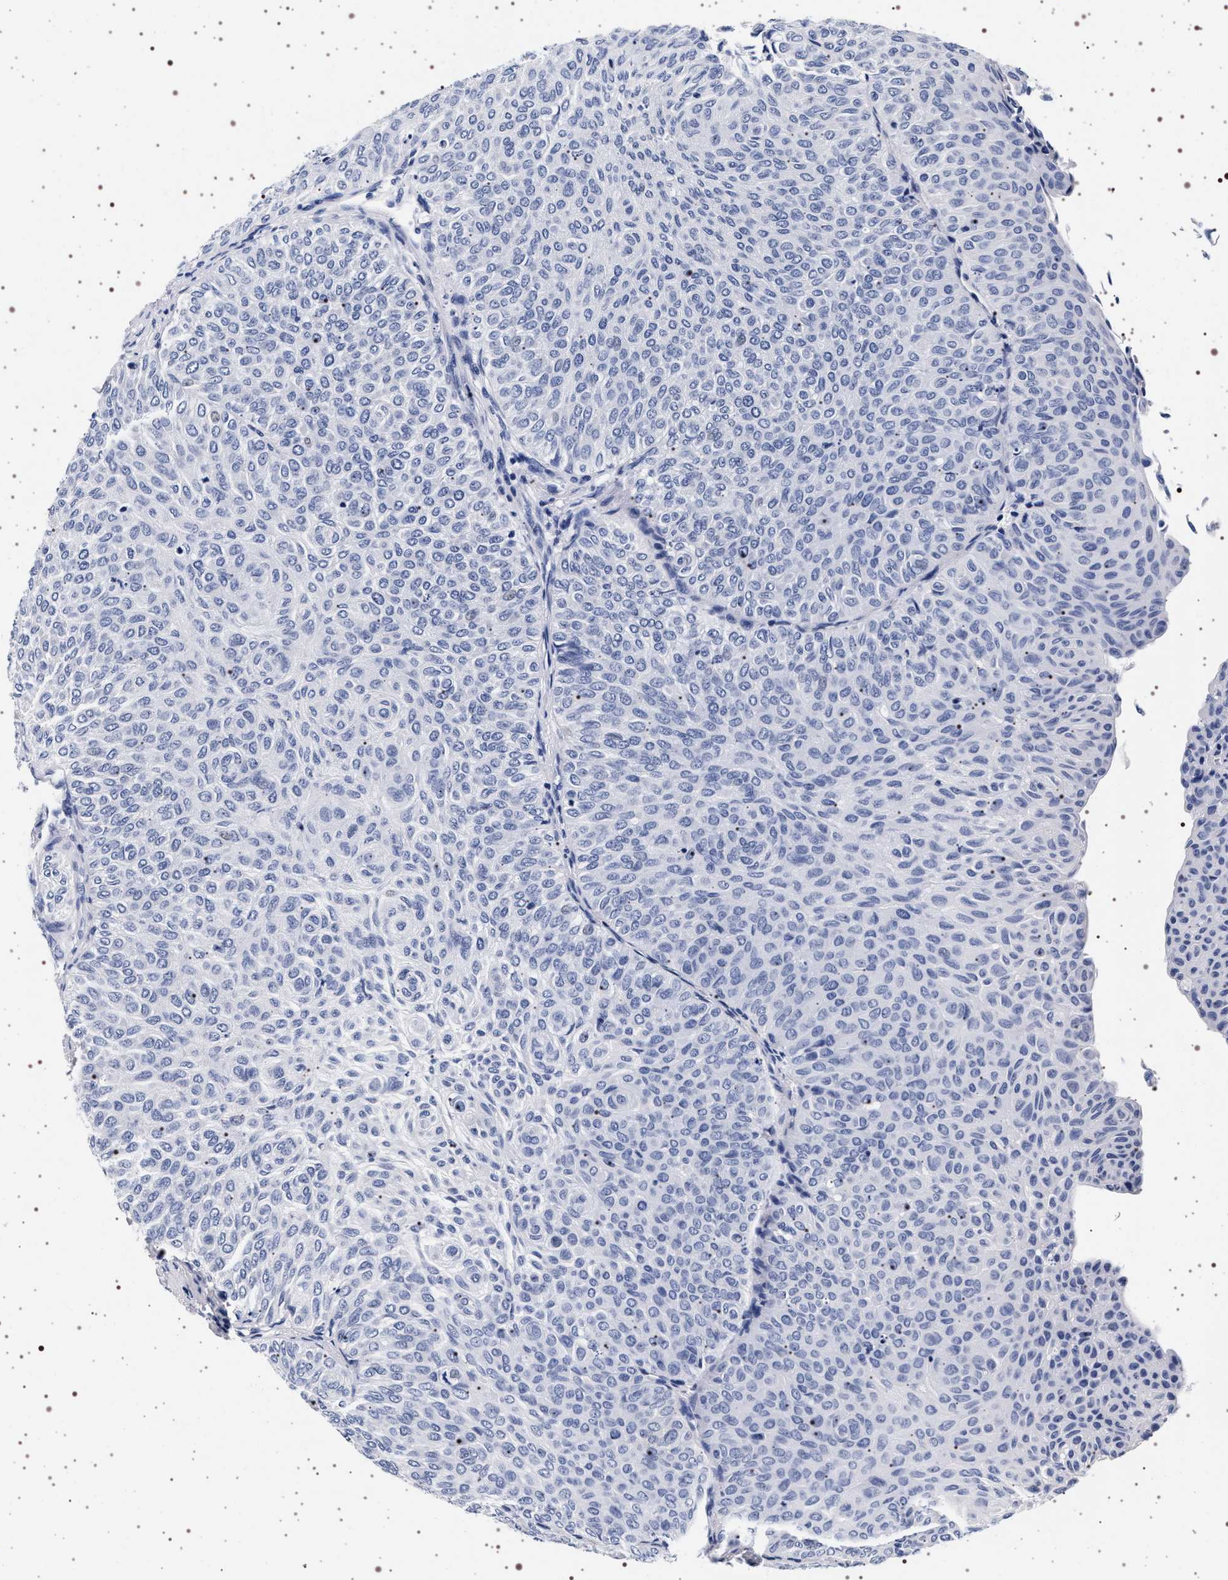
{"staining": {"intensity": "negative", "quantity": "none", "location": "none"}, "tissue": "urothelial cancer", "cell_type": "Tumor cells", "image_type": "cancer", "snomed": [{"axis": "morphology", "description": "Urothelial carcinoma, Low grade"}, {"axis": "topography", "description": "Urinary bladder"}], "caption": "Image shows no protein staining in tumor cells of urothelial carcinoma (low-grade) tissue.", "gene": "SYN1", "patient": {"sex": "male", "age": 78}}